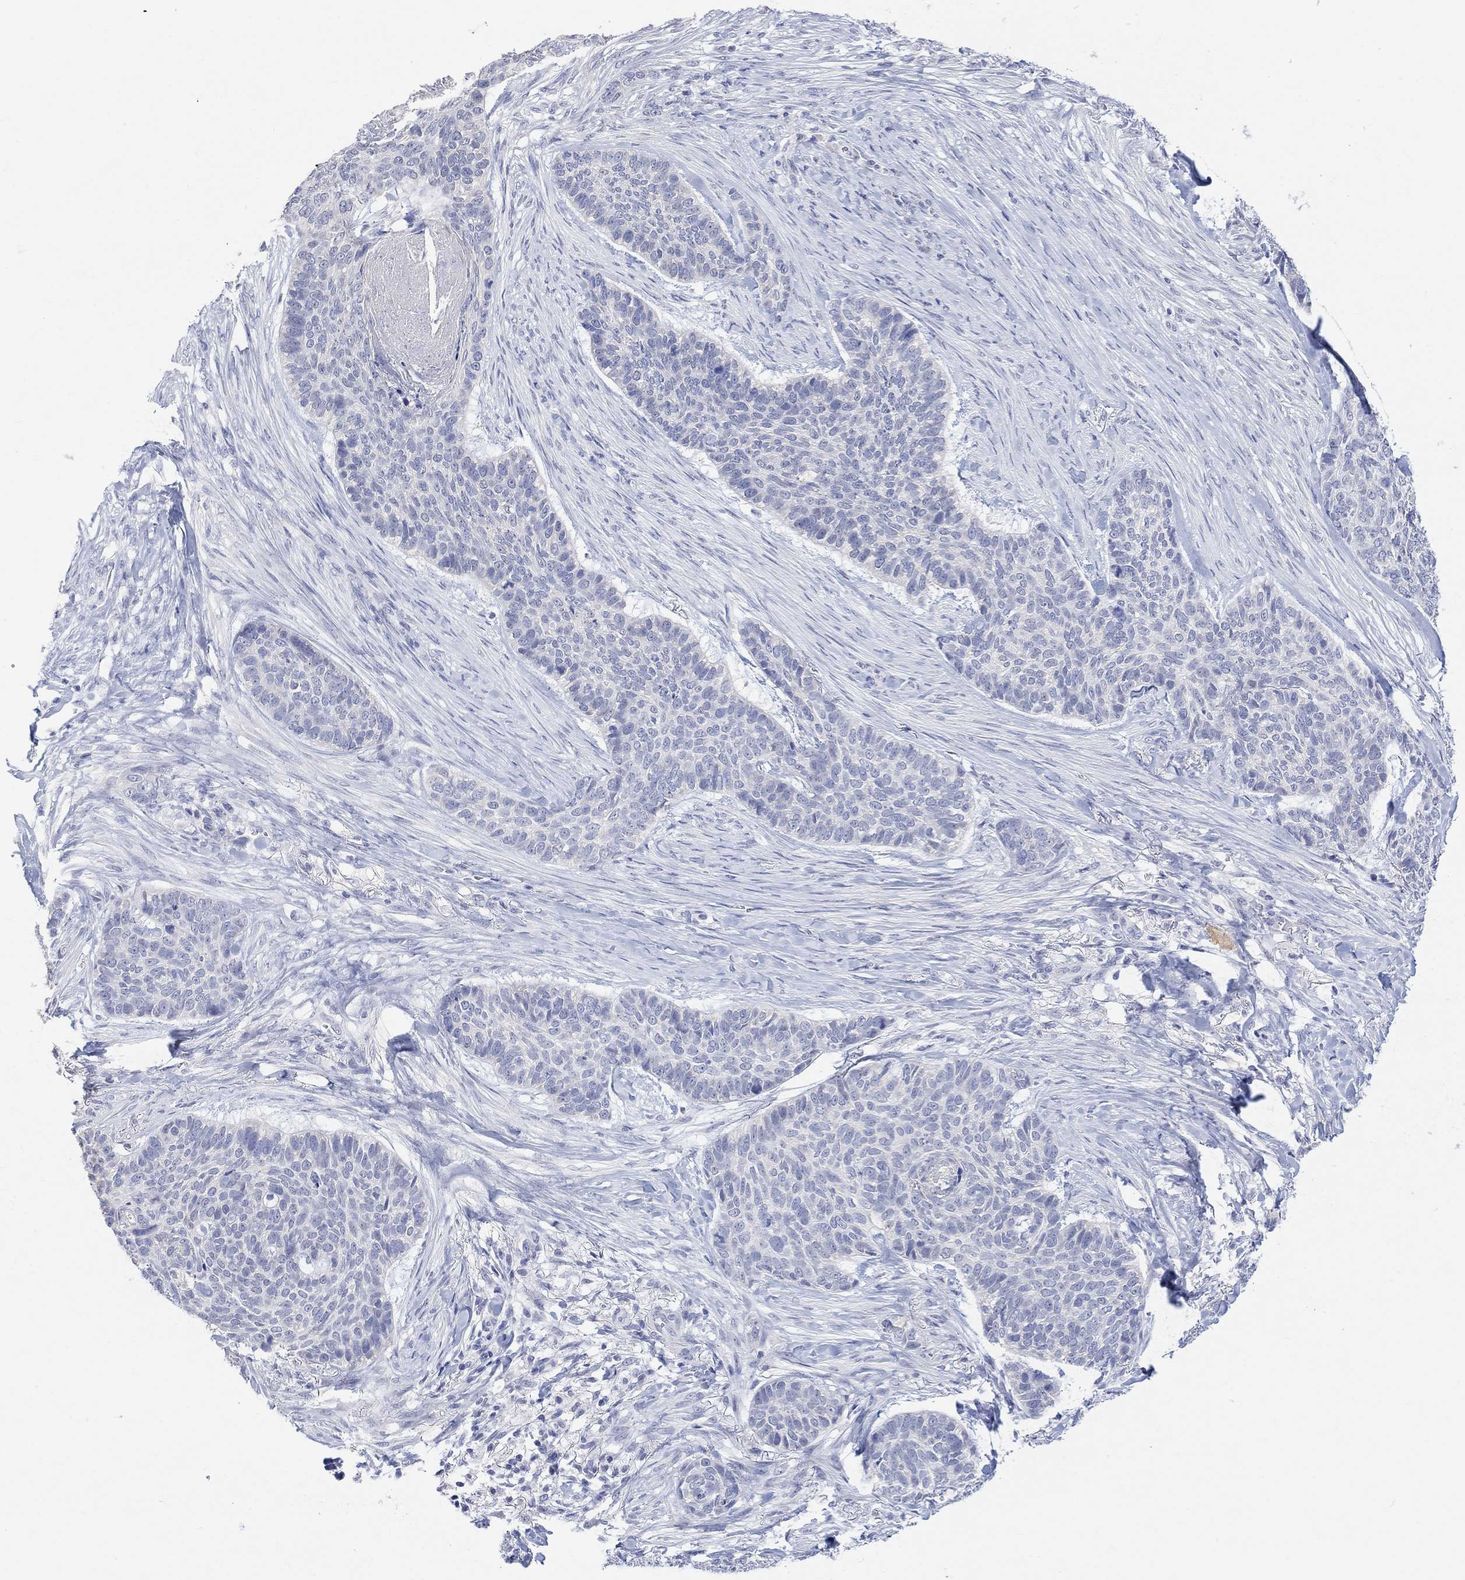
{"staining": {"intensity": "negative", "quantity": "none", "location": "none"}, "tissue": "skin cancer", "cell_type": "Tumor cells", "image_type": "cancer", "snomed": [{"axis": "morphology", "description": "Basal cell carcinoma"}, {"axis": "topography", "description": "Skin"}], "caption": "Human basal cell carcinoma (skin) stained for a protein using immunohistochemistry displays no staining in tumor cells.", "gene": "FBP2", "patient": {"sex": "female", "age": 69}}